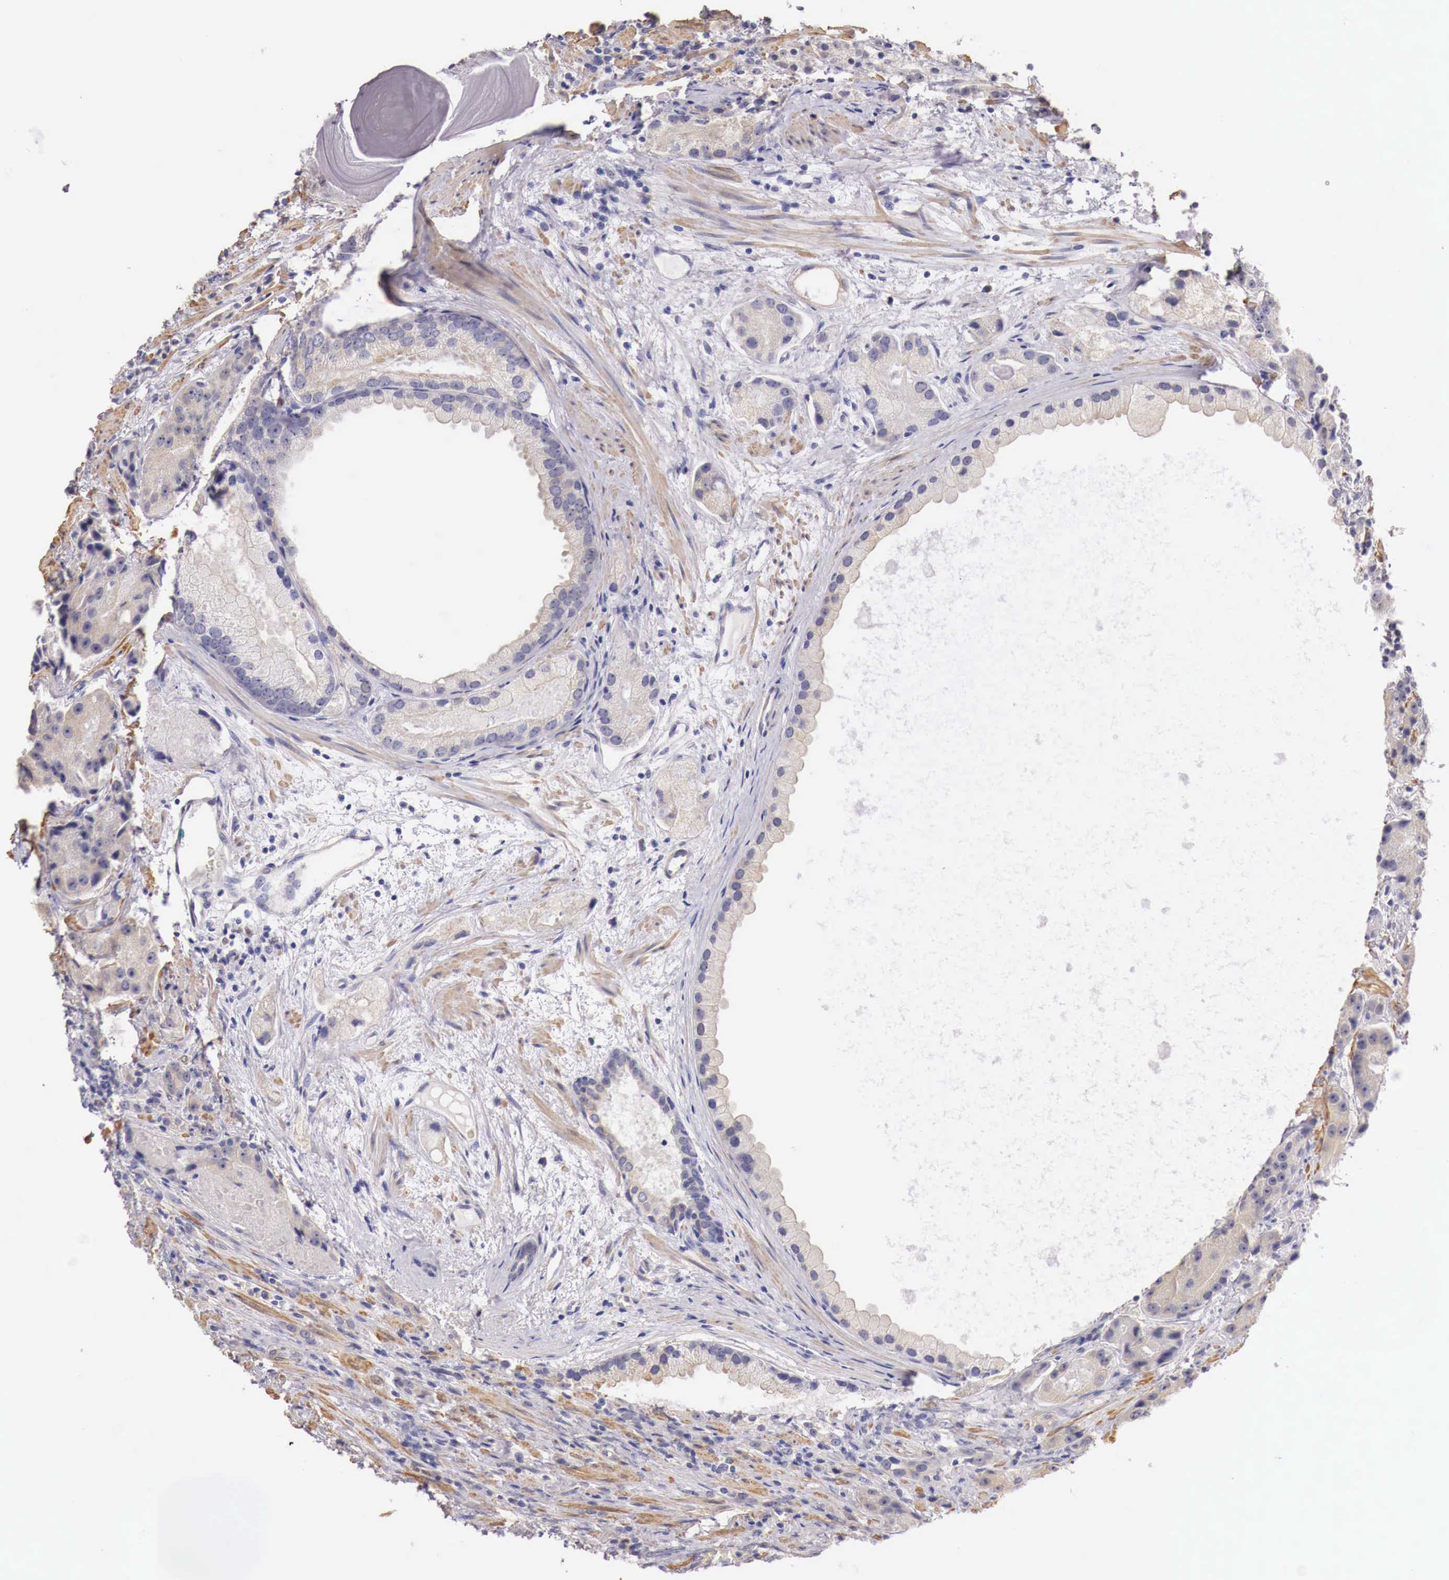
{"staining": {"intensity": "negative", "quantity": "none", "location": "none"}, "tissue": "prostate cancer", "cell_type": "Tumor cells", "image_type": "cancer", "snomed": [{"axis": "morphology", "description": "Adenocarcinoma, Medium grade"}, {"axis": "topography", "description": "Prostate"}], "caption": "High power microscopy photomicrograph of an immunohistochemistry image of adenocarcinoma (medium-grade) (prostate), revealing no significant positivity in tumor cells.", "gene": "ENOX2", "patient": {"sex": "male", "age": 70}}